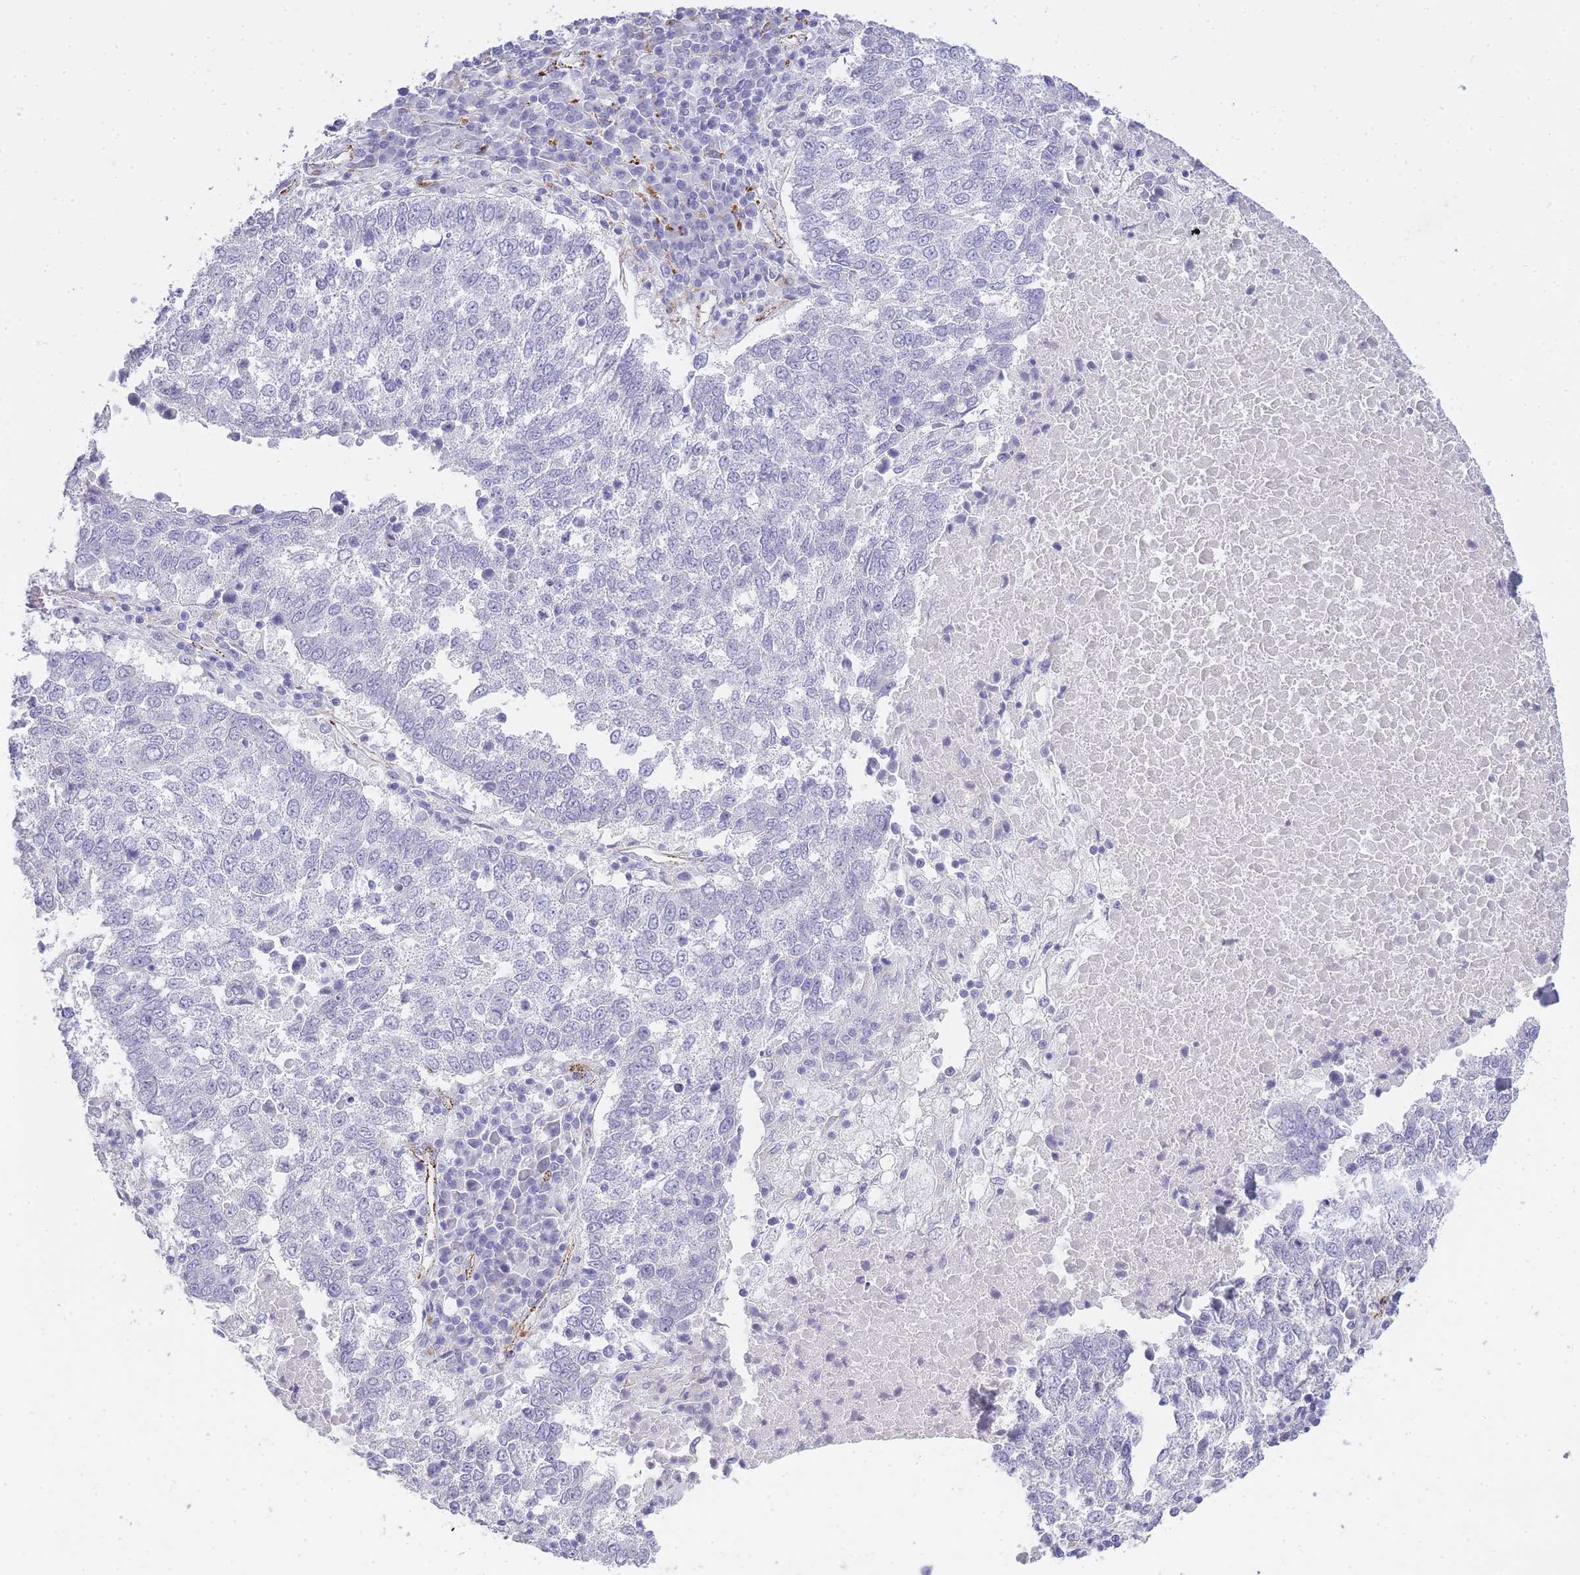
{"staining": {"intensity": "negative", "quantity": "none", "location": "none"}, "tissue": "lung cancer", "cell_type": "Tumor cells", "image_type": "cancer", "snomed": [{"axis": "morphology", "description": "Squamous cell carcinoma, NOS"}, {"axis": "topography", "description": "Lung"}], "caption": "IHC of lung squamous cell carcinoma shows no expression in tumor cells.", "gene": "RHO", "patient": {"sex": "male", "age": 73}}